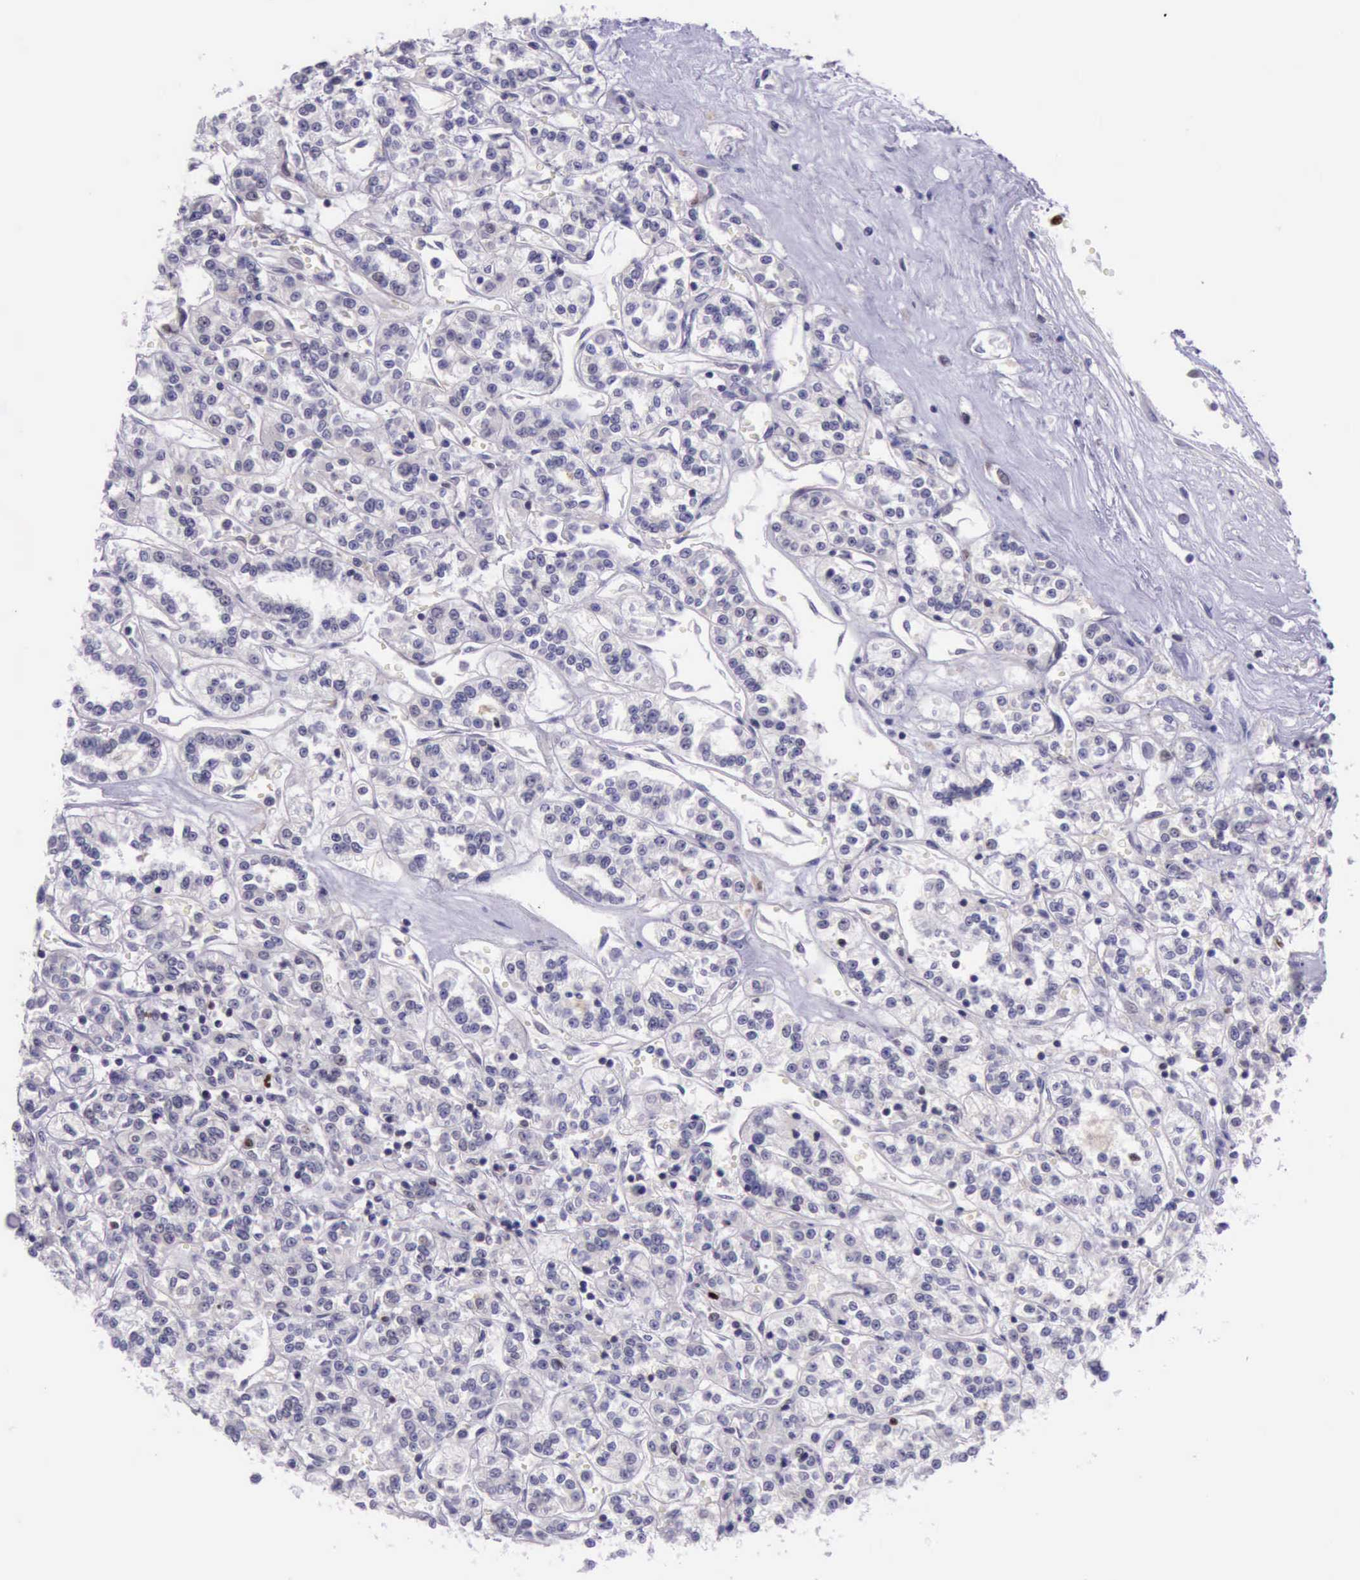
{"staining": {"intensity": "strong", "quantity": "<25%", "location": "nuclear"}, "tissue": "renal cancer", "cell_type": "Tumor cells", "image_type": "cancer", "snomed": [{"axis": "morphology", "description": "Adenocarcinoma, NOS"}, {"axis": "topography", "description": "Kidney"}], "caption": "Human adenocarcinoma (renal) stained with a brown dye shows strong nuclear positive expression in approximately <25% of tumor cells.", "gene": "PARP1", "patient": {"sex": "female", "age": 76}}